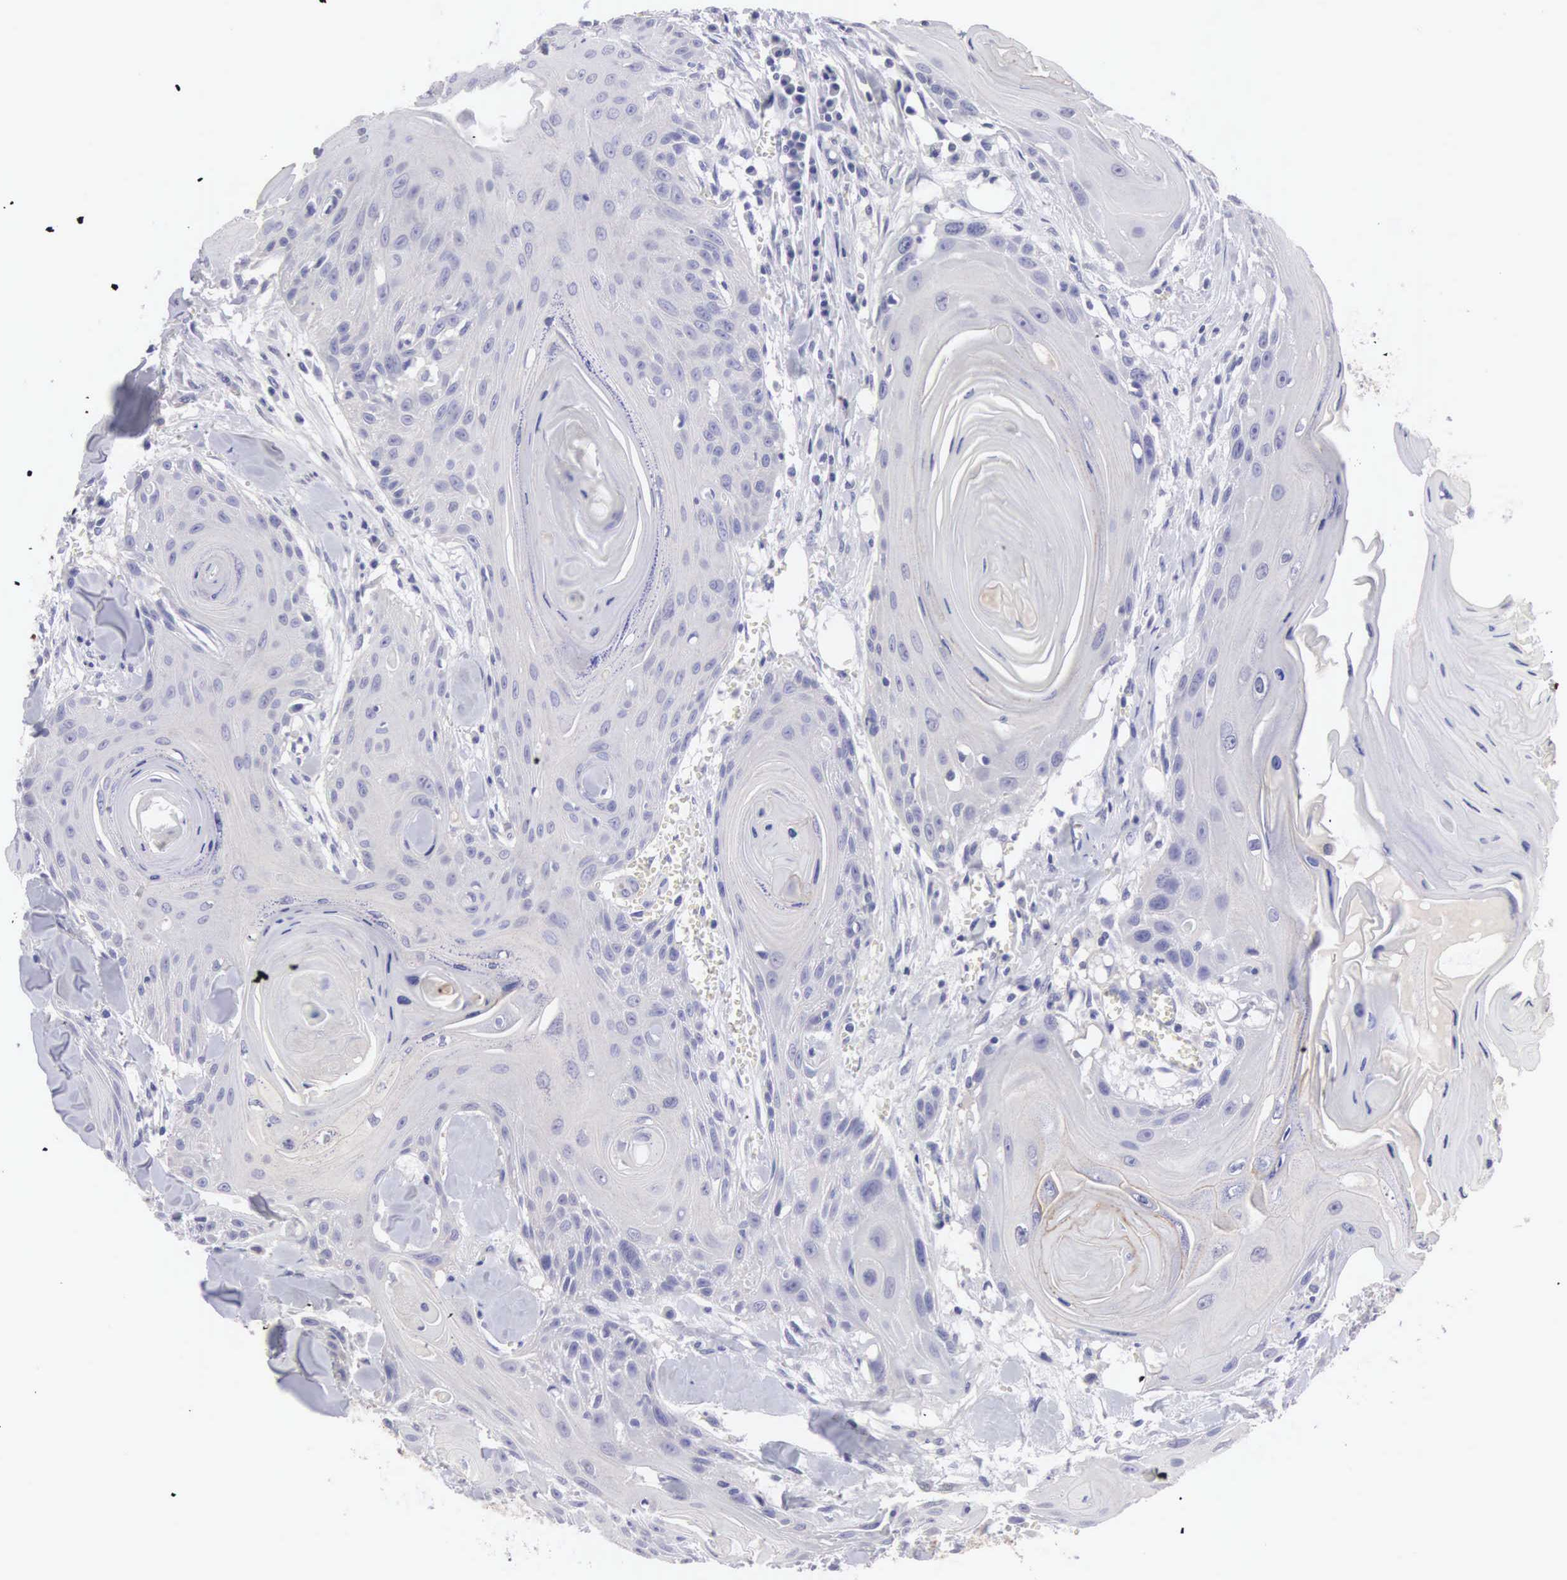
{"staining": {"intensity": "negative", "quantity": "none", "location": "none"}, "tissue": "head and neck cancer", "cell_type": "Tumor cells", "image_type": "cancer", "snomed": [{"axis": "morphology", "description": "Squamous cell carcinoma, NOS"}, {"axis": "morphology", "description": "Squamous cell carcinoma, metastatic, NOS"}, {"axis": "topography", "description": "Lymph node"}, {"axis": "topography", "description": "Salivary gland"}, {"axis": "topography", "description": "Head-Neck"}], "caption": "Immunohistochemistry of head and neck squamous cell carcinoma shows no staining in tumor cells. (DAB immunohistochemistry, high magnification).", "gene": "SLITRK4", "patient": {"sex": "female", "age": 74}}